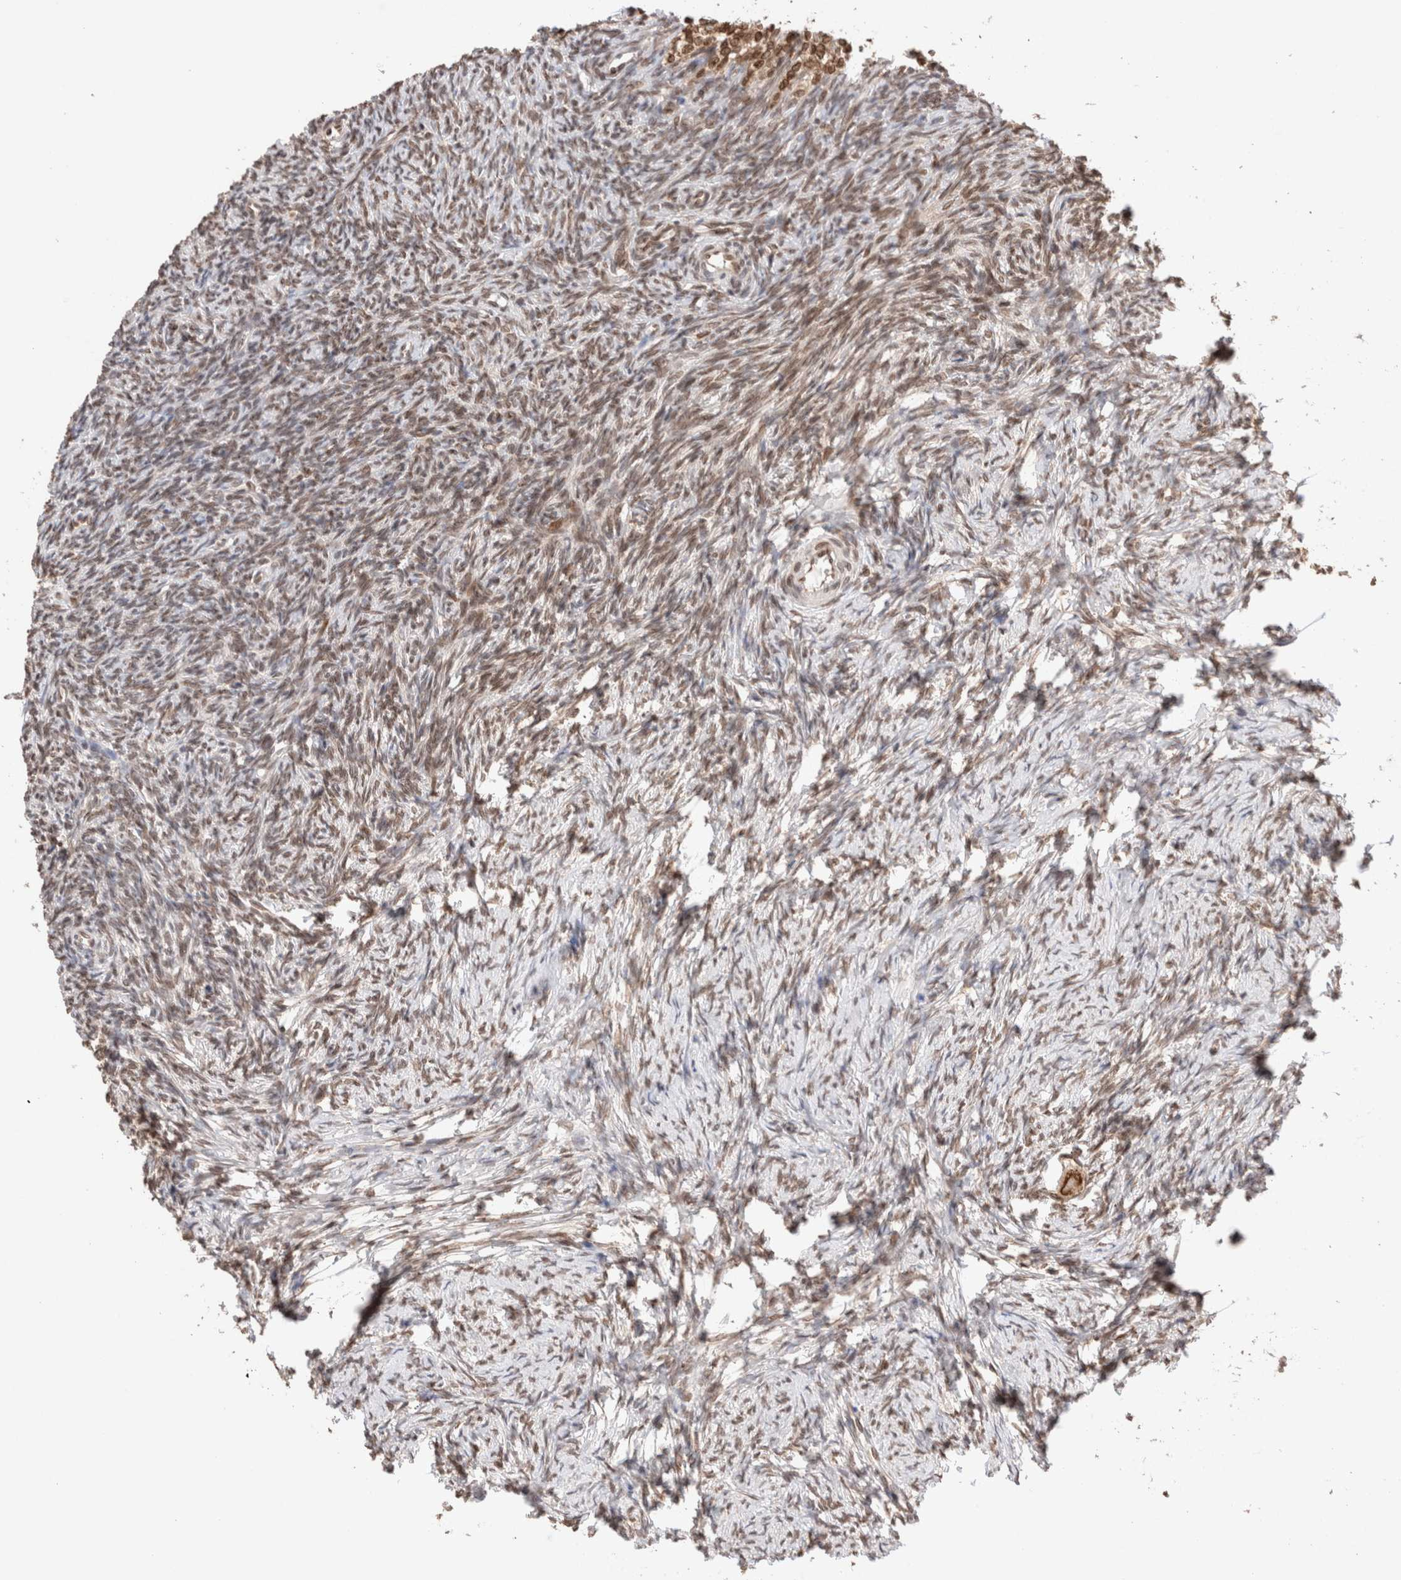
{"staining": {"intensity": "strong", "quantity": ">75%", "location": "cytoplasmic/membranous"}, "tissue": "ovary", "cell_type": "Follicle cells", "image_type": "normal", "snomed": [{"axis": "morphology", "description": "Normal tissue, NOS"}, {"axis": "topography", "description": "Ovary"}], "caption": "An immunohistochemistry (IHC) photomicrograph of unremarkable tissue is shown. Protein staining in brown labels strong cytoplasmic/membranous positivity in ovary within follicle cells. The protein is shown in brown color, while the nuclei are stained blue.", "gene": "TPR", "patient": {"sex": "female", "age": 34}}